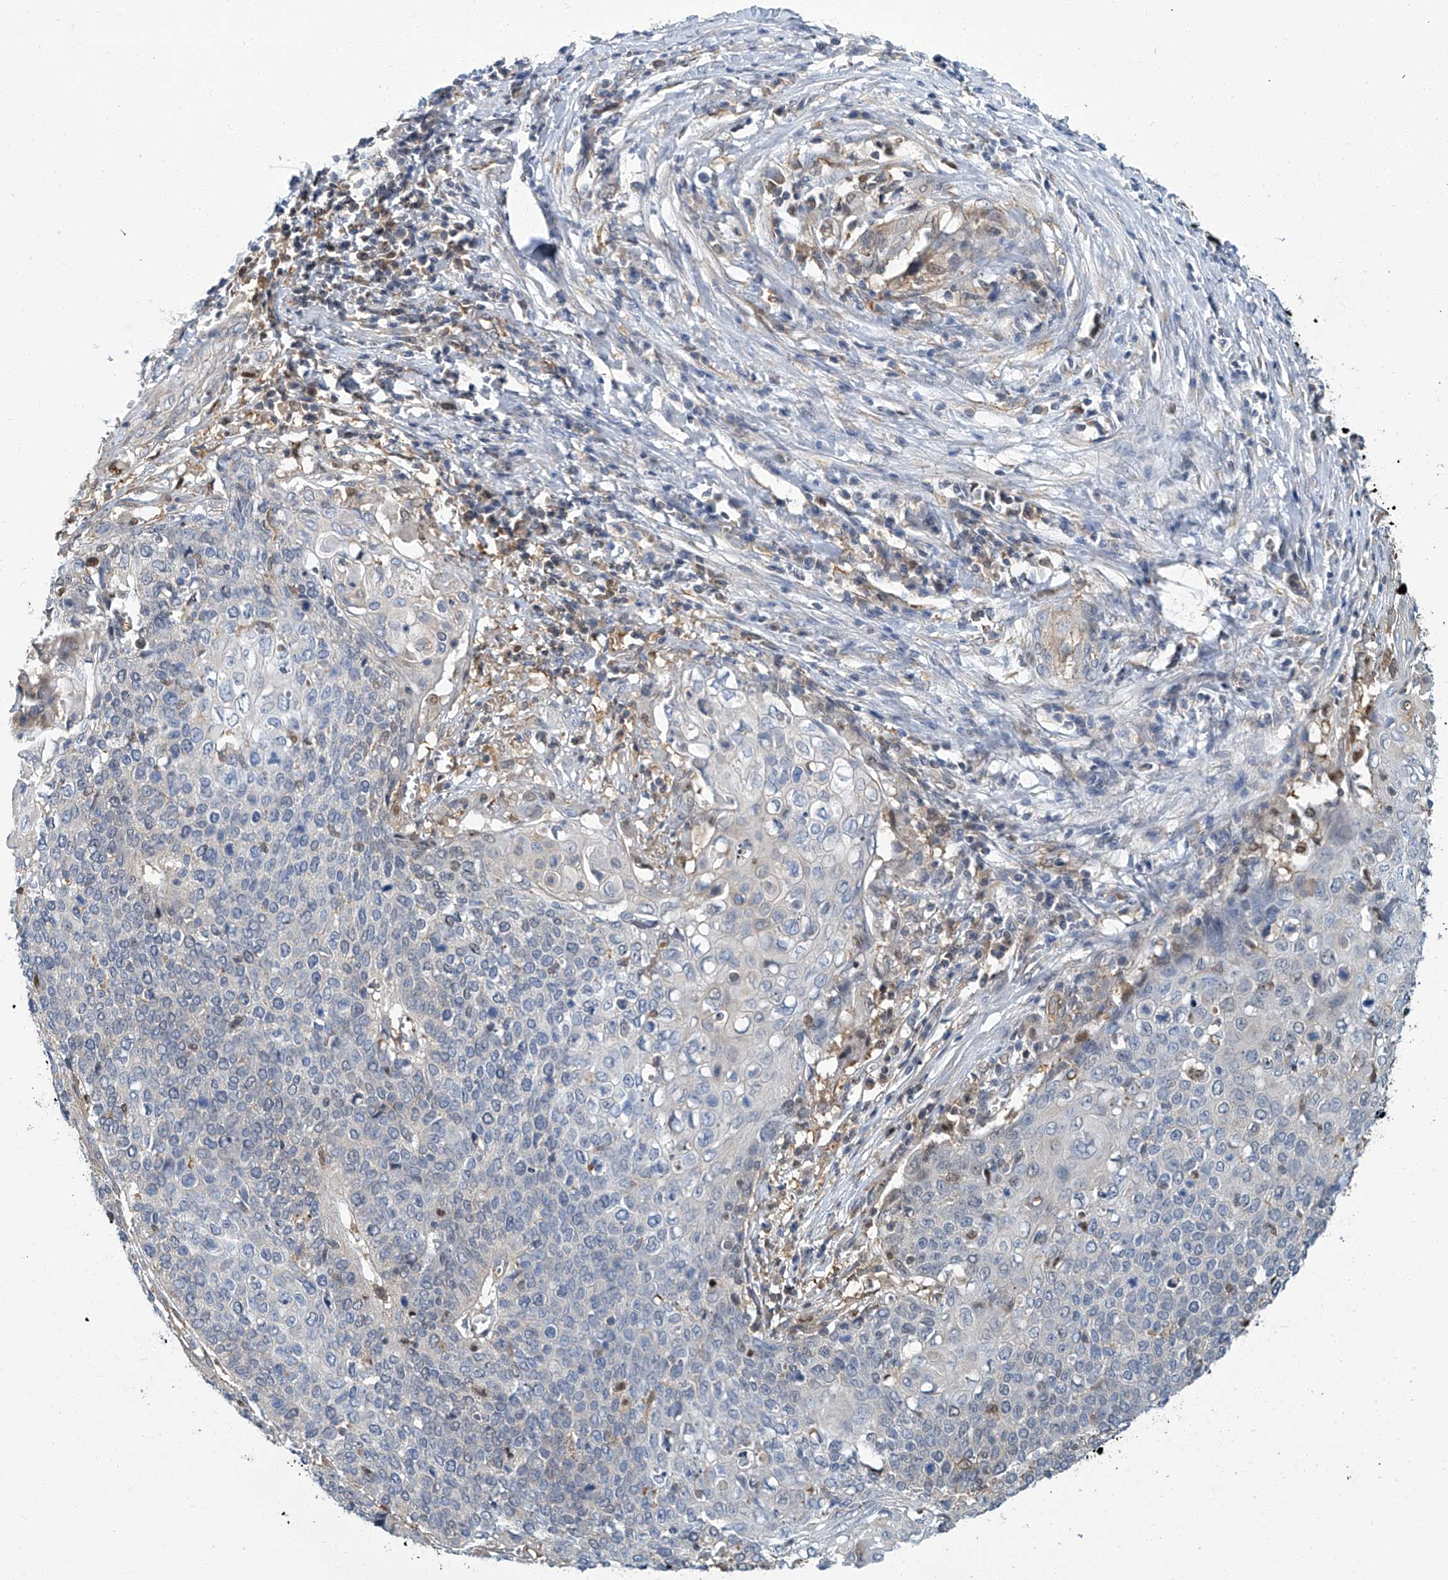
{"staining": {"intensity": "negative", "quantity": "none", "location": "none"}, "tissue": "cervical cancer", "cell_type": "Tumor cells", "image_type": "cancer", "snomed": [{"axis": "morphology", "description": "Squamous cell carcinoma, NOS"}, {"axis": "topography", "description": "Cervix"}], "caption": "Immunohistochemistry histopathology image of neoplastic tissue: cervical cancer stained with DAB (3,3'-diaminobenzidine) shows no significant protein positivity in tumor cells. (DAB (3,3'-diaminobenzidine) immunohistochemistry (IHC), high magnification).", "gene": "PSMB10", "patient": {"sex": "female", "age": 39}}